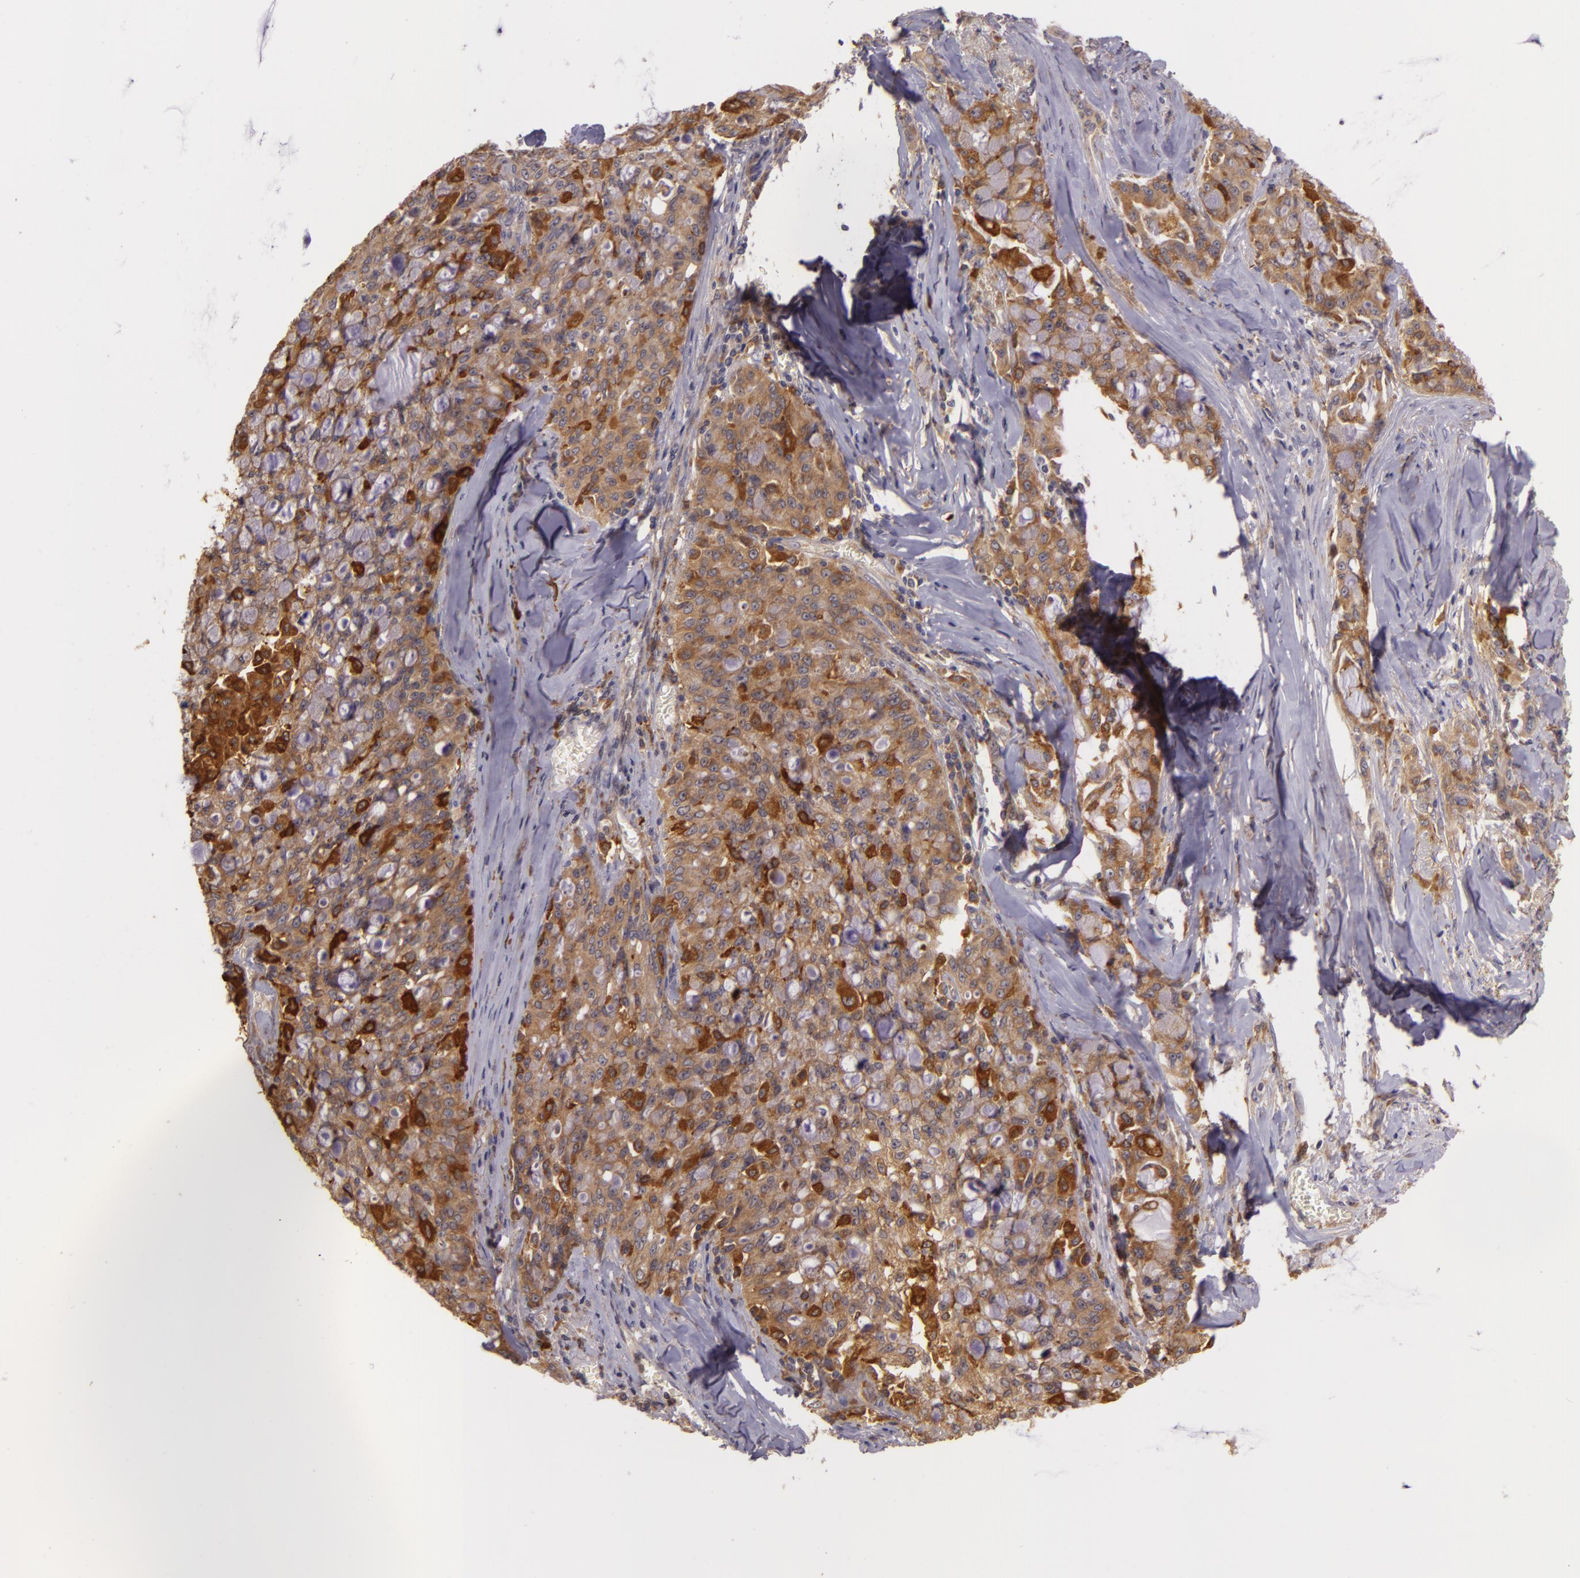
{"staining": {"intensity": "moderate", "quantity": ">75%", "location": "cytoplasmic/membranous"}, "tissue": "lung cancer", "cell_type": "Tumor cells", "image_type": "cancer", "snomed": [{"axis": "morphology", "description": "Adenocarcinoma, NOS"}, {"axis": "topography", "description": "Lung"}], "caption": "IHC histopathology image of human lung cancer (adenocarcinoma) stained for a protein (brown), which demonstrates medium levels of moderate cytoplasmic/membranous positivity in approximately >75% of tumor cells.", "gene": "PPP1R3F", "patient": {"sex": "female", "age": 44}}